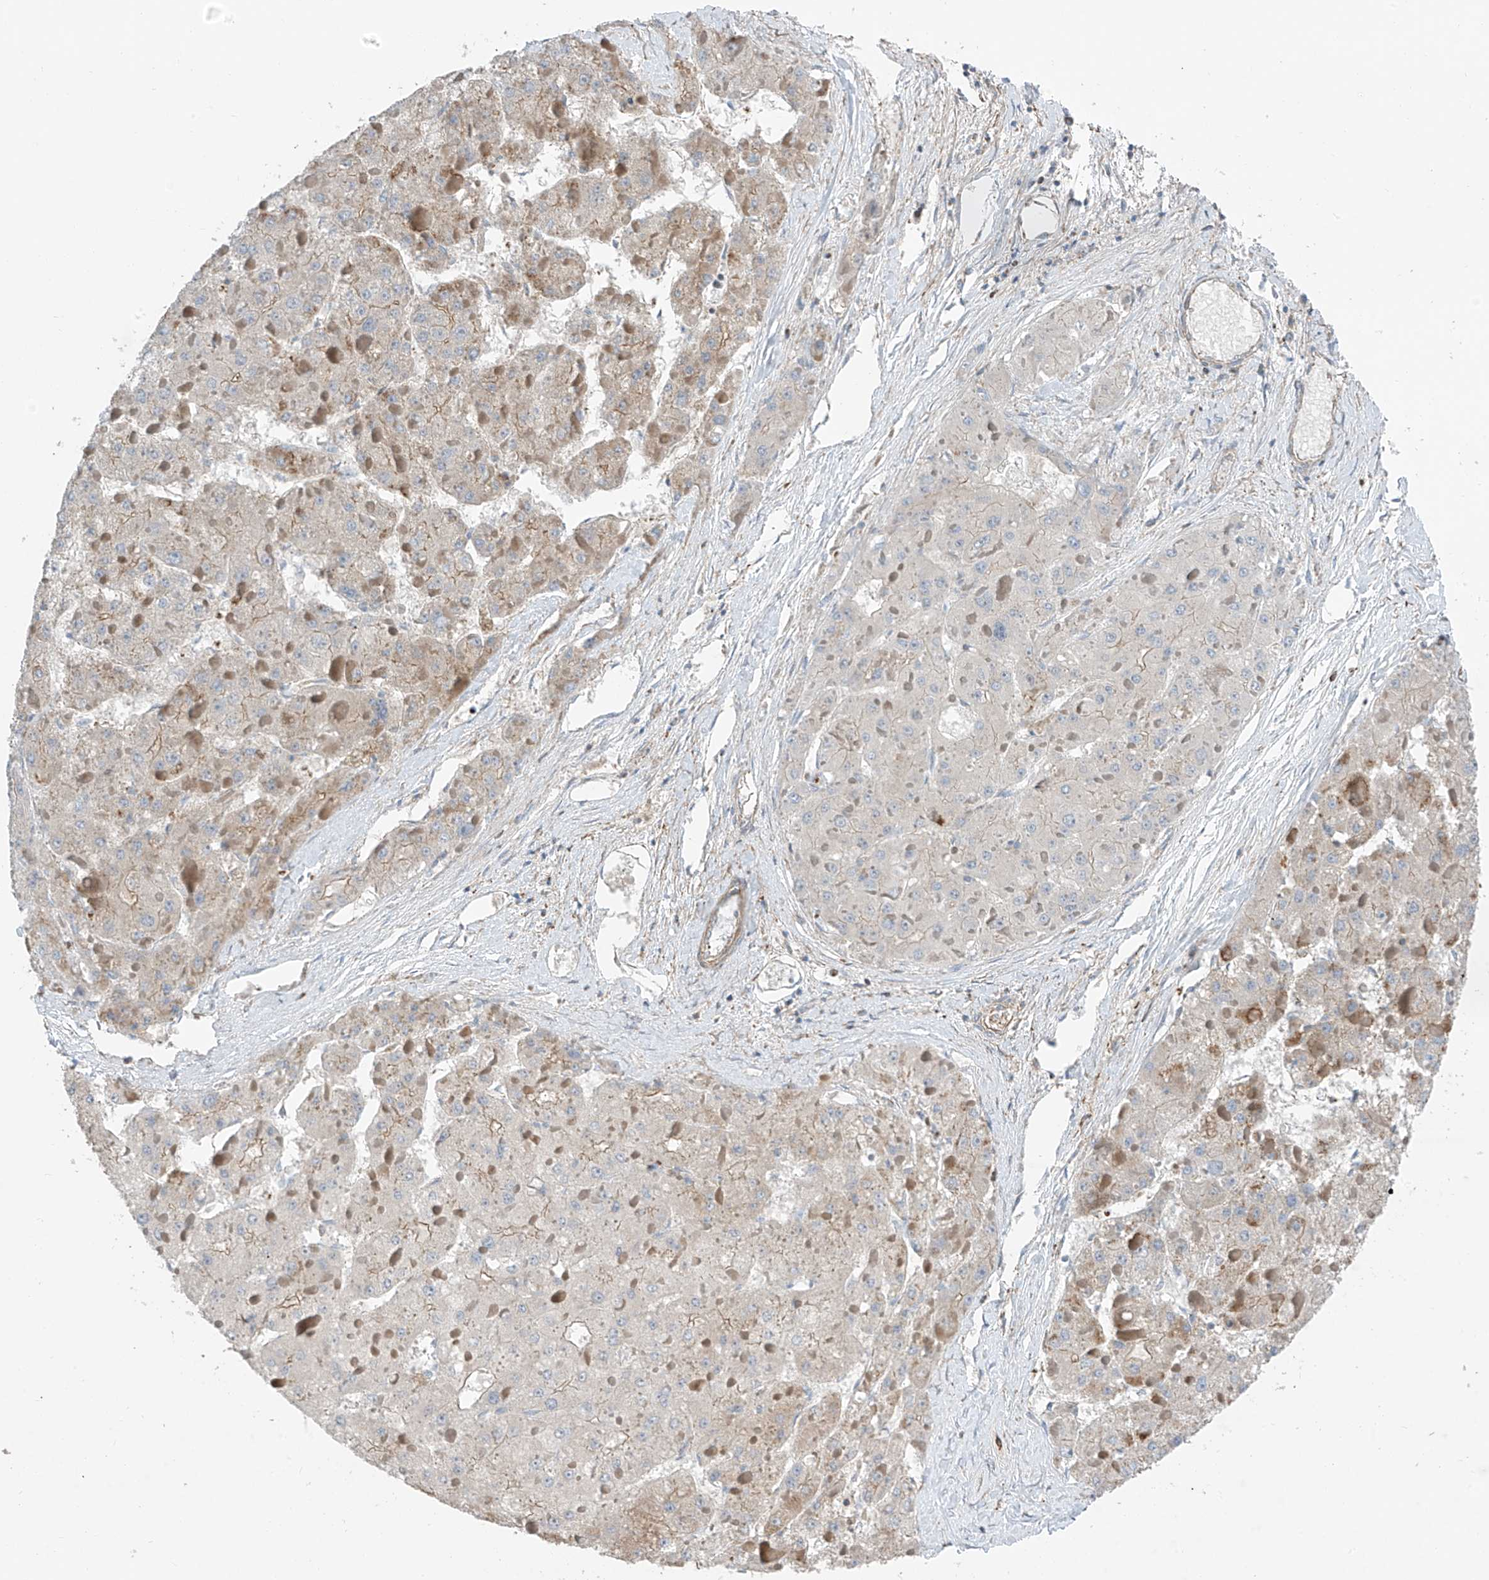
{"staining": {"intensity": "negative", "quantity": "none", "location": "none"}, "tissue": "liver cancer", "cell_type": "Tumor cells", "image_type": "cancer", "snomed": [{"axis": "morphology", "description": "Carcinoma, Hepatocellular, NOS"}, {"axis": "topography", "description": "Liver"}], "caption": "The micrograph displays no staining of tumor cells in hepatocellular carcinoma (liver).", "gene": "SLC1A5", "patient": {"sex": "female", "age": 73}}